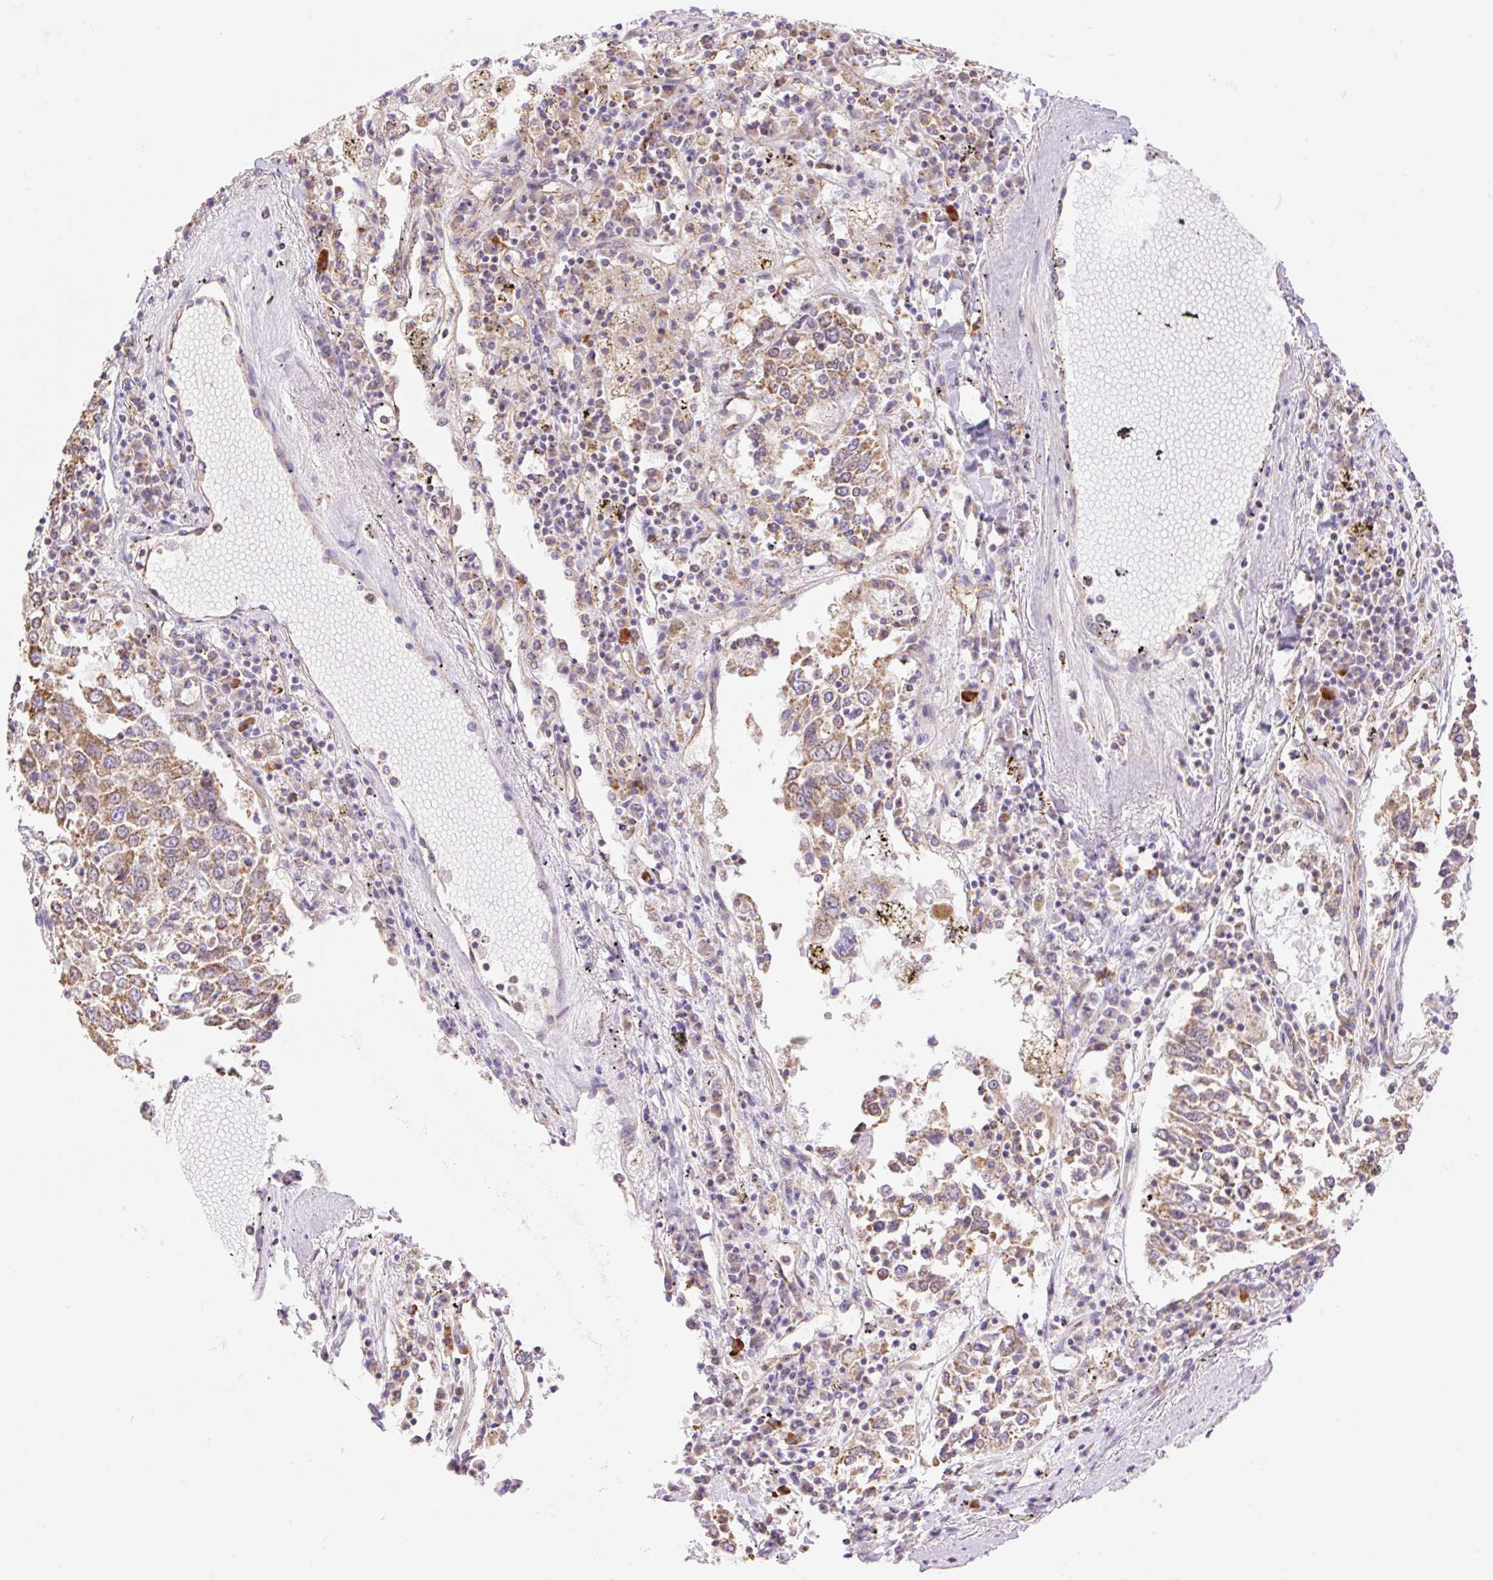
{"staining": {"intensity": "moderate", "quantity": "25%-75%", "location": "cytoplasmic/membranous"}, "tissue": "lung cancer", "cell_type": "Tumor cells", "image_type": "cancer", "snomed": [{"axis": "morphology", "description": "Squamous cell carcinoma, NOS"}, {"axis": "topography", "description": "Lung"}], "caption": "Immunohistochemistry (IHC) (DAB (3,3'-diaminobenzidine)) staining of lung cancer reveals moderate cytoplasmic/membranous protein staining in approximately 25%-75% of tumor cells.", "gene": "ESAM", "patient": {"sex": "male", "age": 65}}